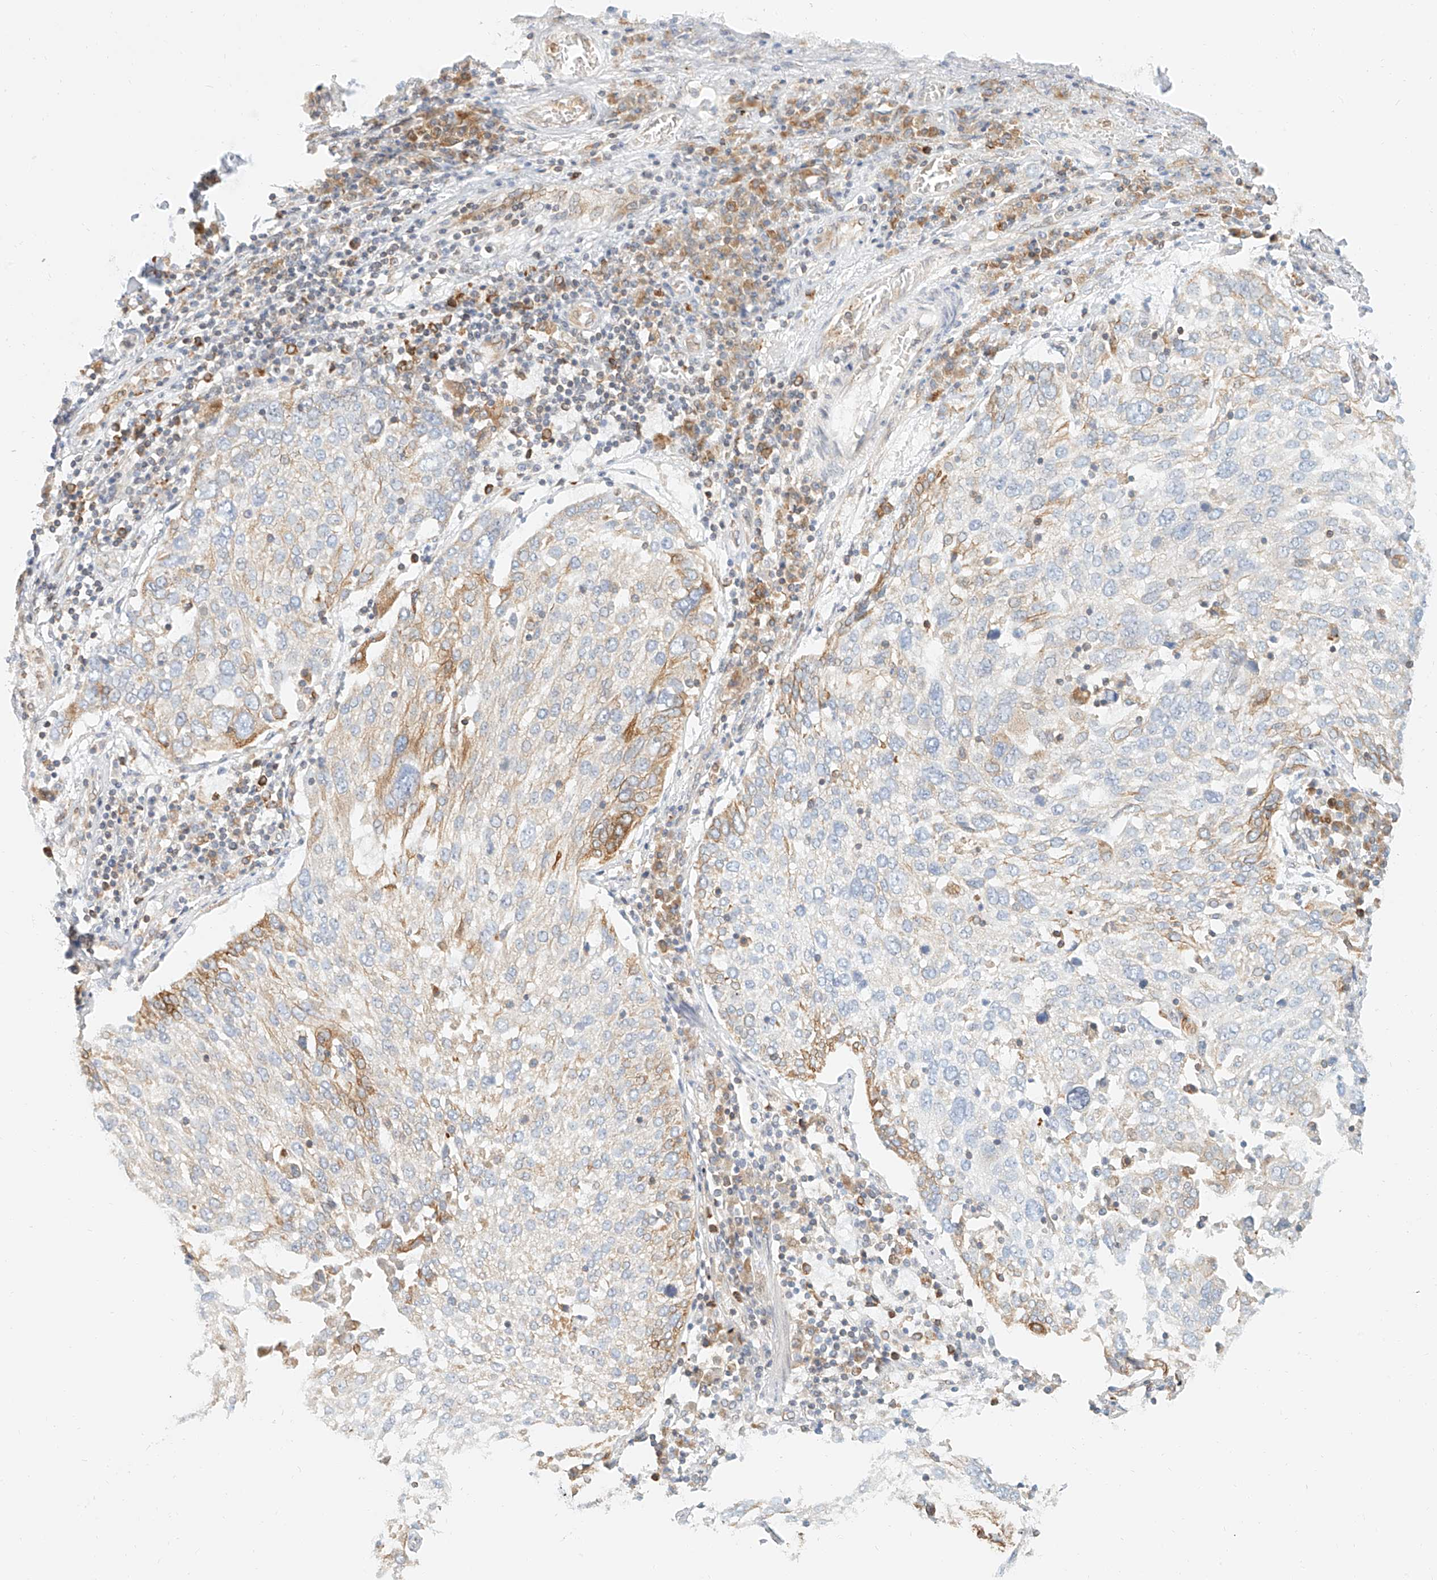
{"staining": {"intensity": "moderate", "quantity": "<25%", "location": "cytoplasmic/membranous"}, "tissue": "lung cancer", "cell_type": "Tumor cells", "image_type": "cancer", "snomed": [{"axis": "morphology", "description": "Squamous cell carcinoma, NOS"}, {"axis": "topography", "description": "Lung"}], "caption": "Tumor cells show low levels of moderate cytoplasmic/membranous expression in approximately <25% of cells in human lung cancer.", "gene": "DHRS7", "patient": {"sex": "male", "age": 65}}